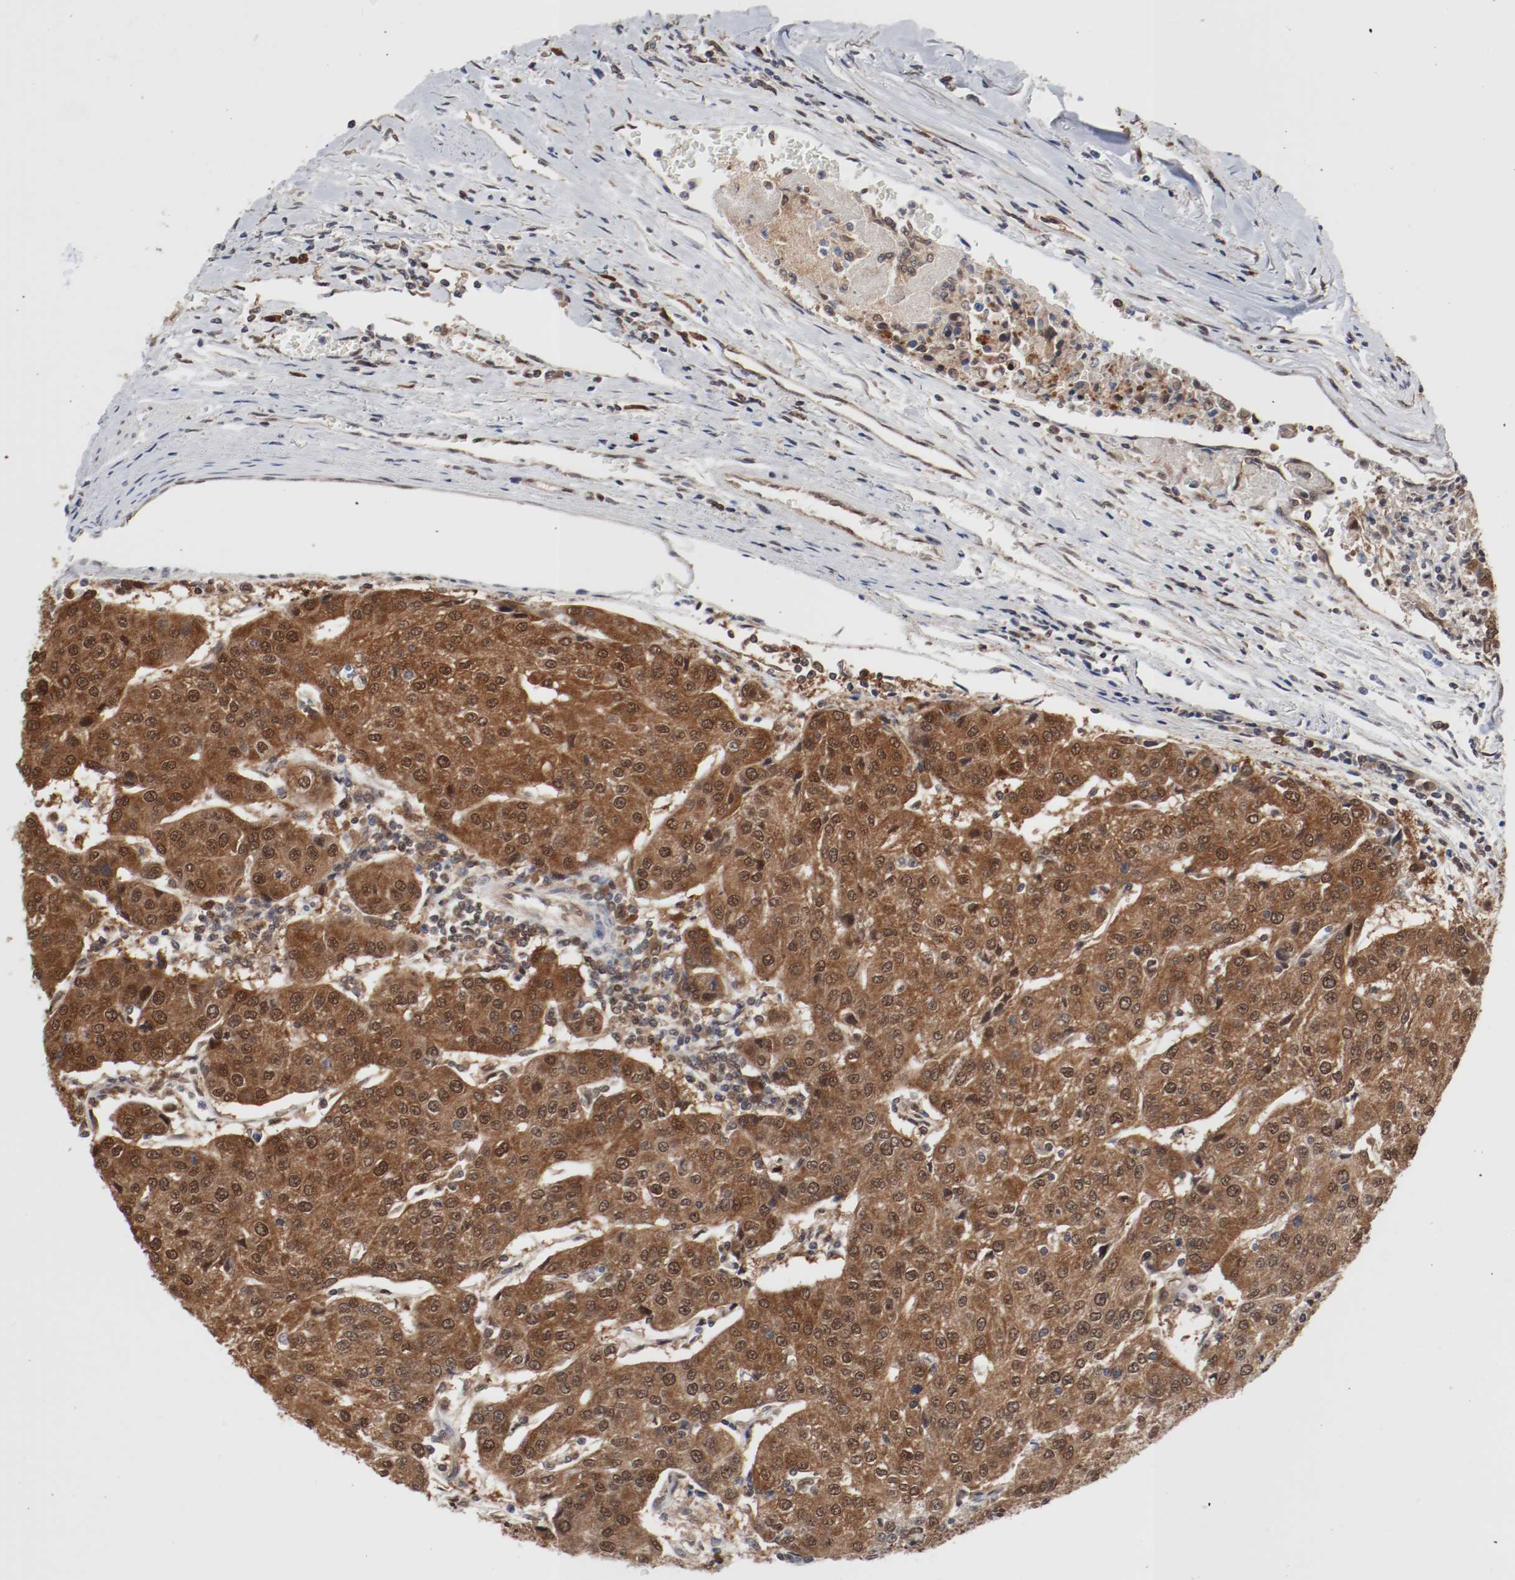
{"staining": {"intensity": "moderate", "quantity": ">75%", "location": "cytoplasmic/membranous,nuclear"}, "tissue": "urothelial cancer", "cell_type": "Tumor cells", "image_type": "cancer", "snomed": [{"axis": "morphology", "description": "Urothelial carcinoma, High grade"}, {"axis": "topography", "description": "Urinary bladder"}], "caption": "Protein expression analysis of human urothelial cancer reveals moderate cytoplasmic/membranous and nuclear positivity in approximately >75% of tumor cells.", "gene": "AFG3L2", "patient": {"sex": "female", "age": 85}}